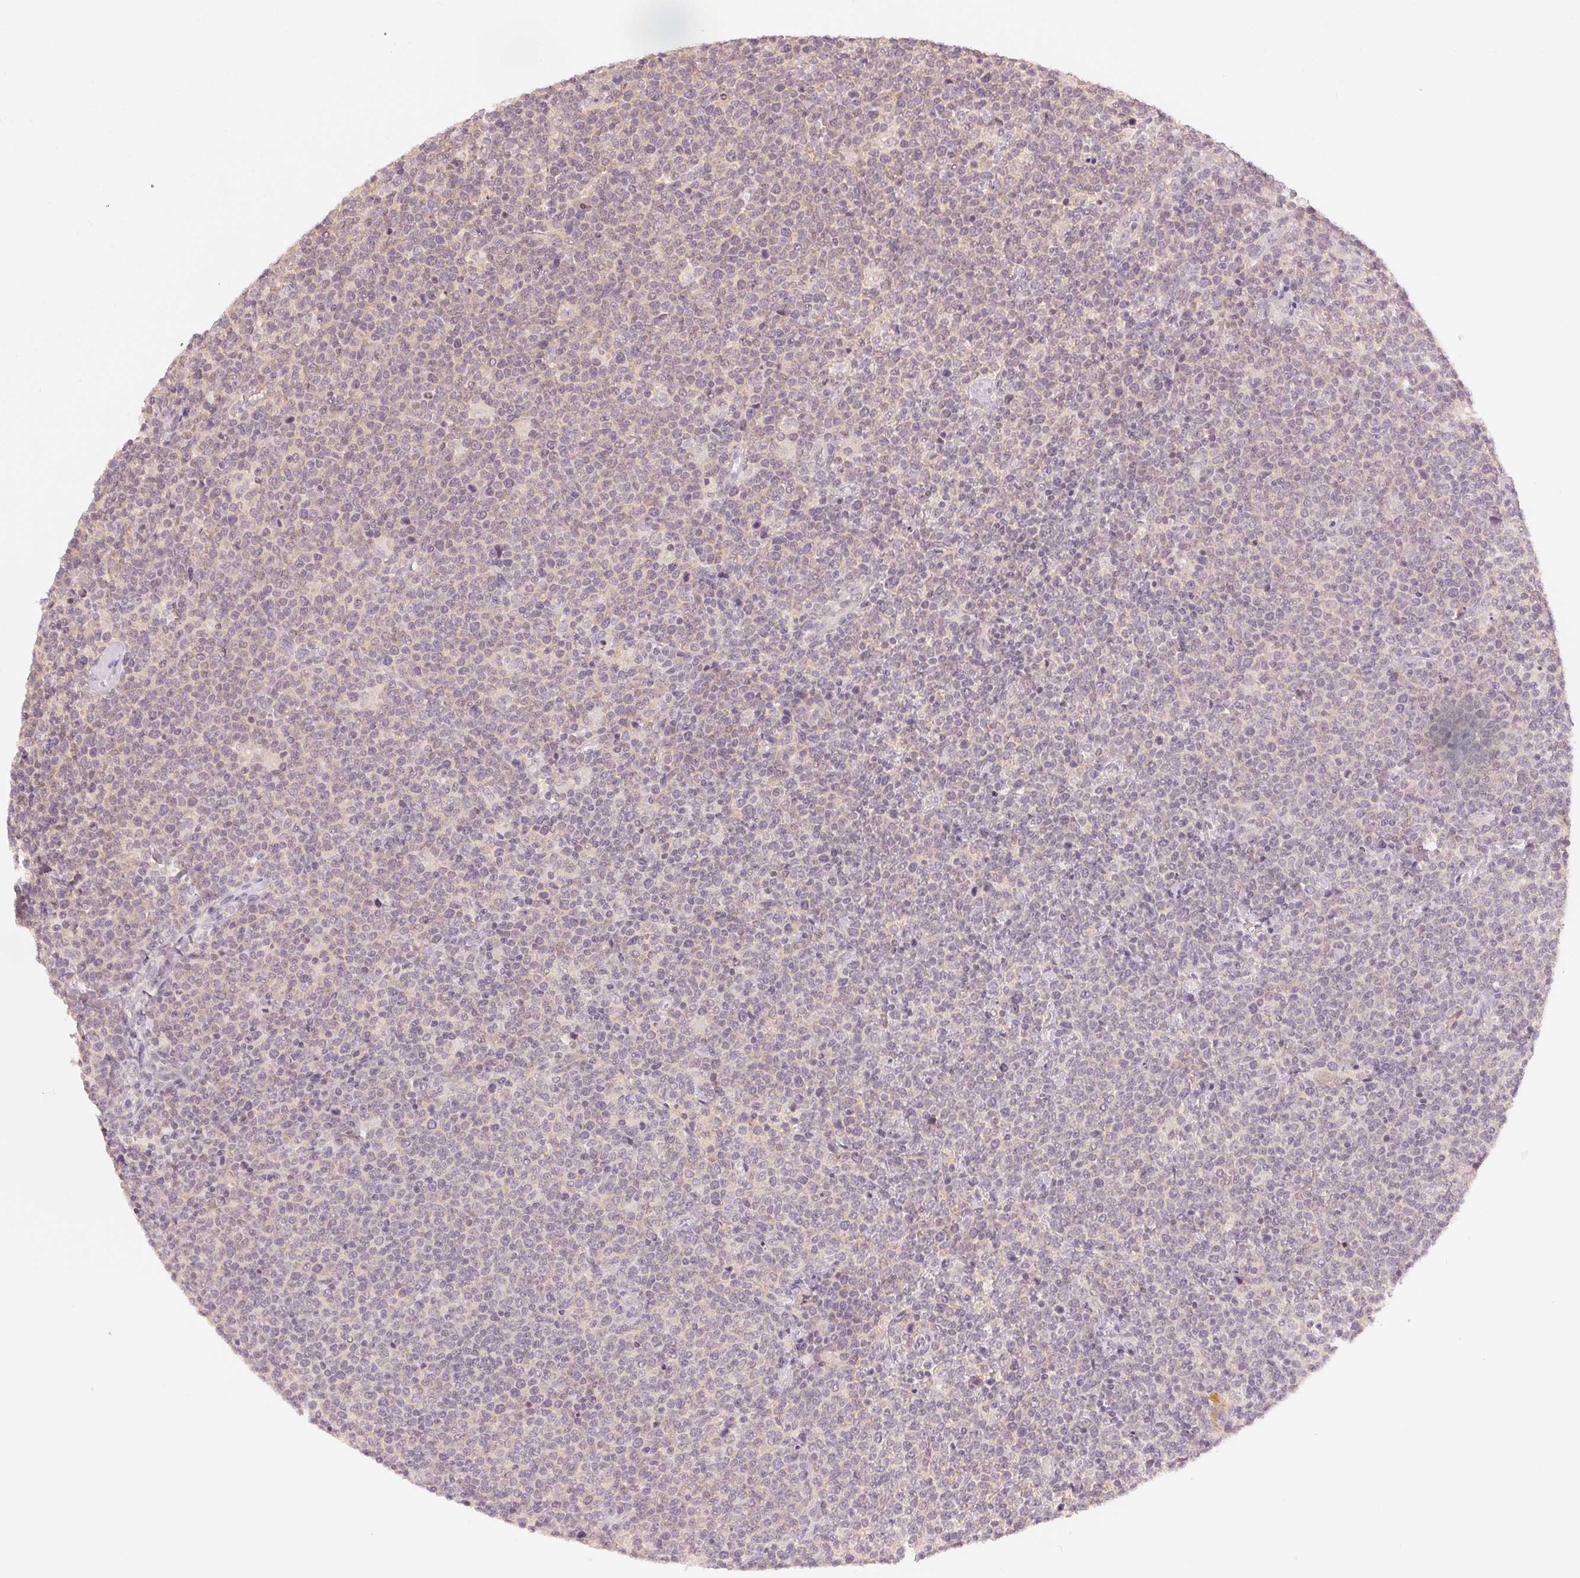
{"staining": {"intensity": "weak", "quantity": "<25%", "location": "nuclear"}, "tissue": "lymphoma", "cell_type": "Tumor cells", "image_type": "cancer", "snomed": [{"axis": "morphology", "description": "Malignant lymphoma, non-Hodgkin's type, High grade"}, {"axis": "topography", "description": "Lymph node"}], "caption": "Immunohistochemistry histopathology image of neoplastic tissue: high-grade malignant lymphoma, non-Hodgkin's type stained with DAB shows no significant protein expression in tumor cells. The staining was performed using DAB to visualize the protein expression in brown, while the nuclei were stained in blue with hematoxylin (Magnification: 20x).", "gene": "KPRP", "patient": {"sex": "male", "age": 61}}